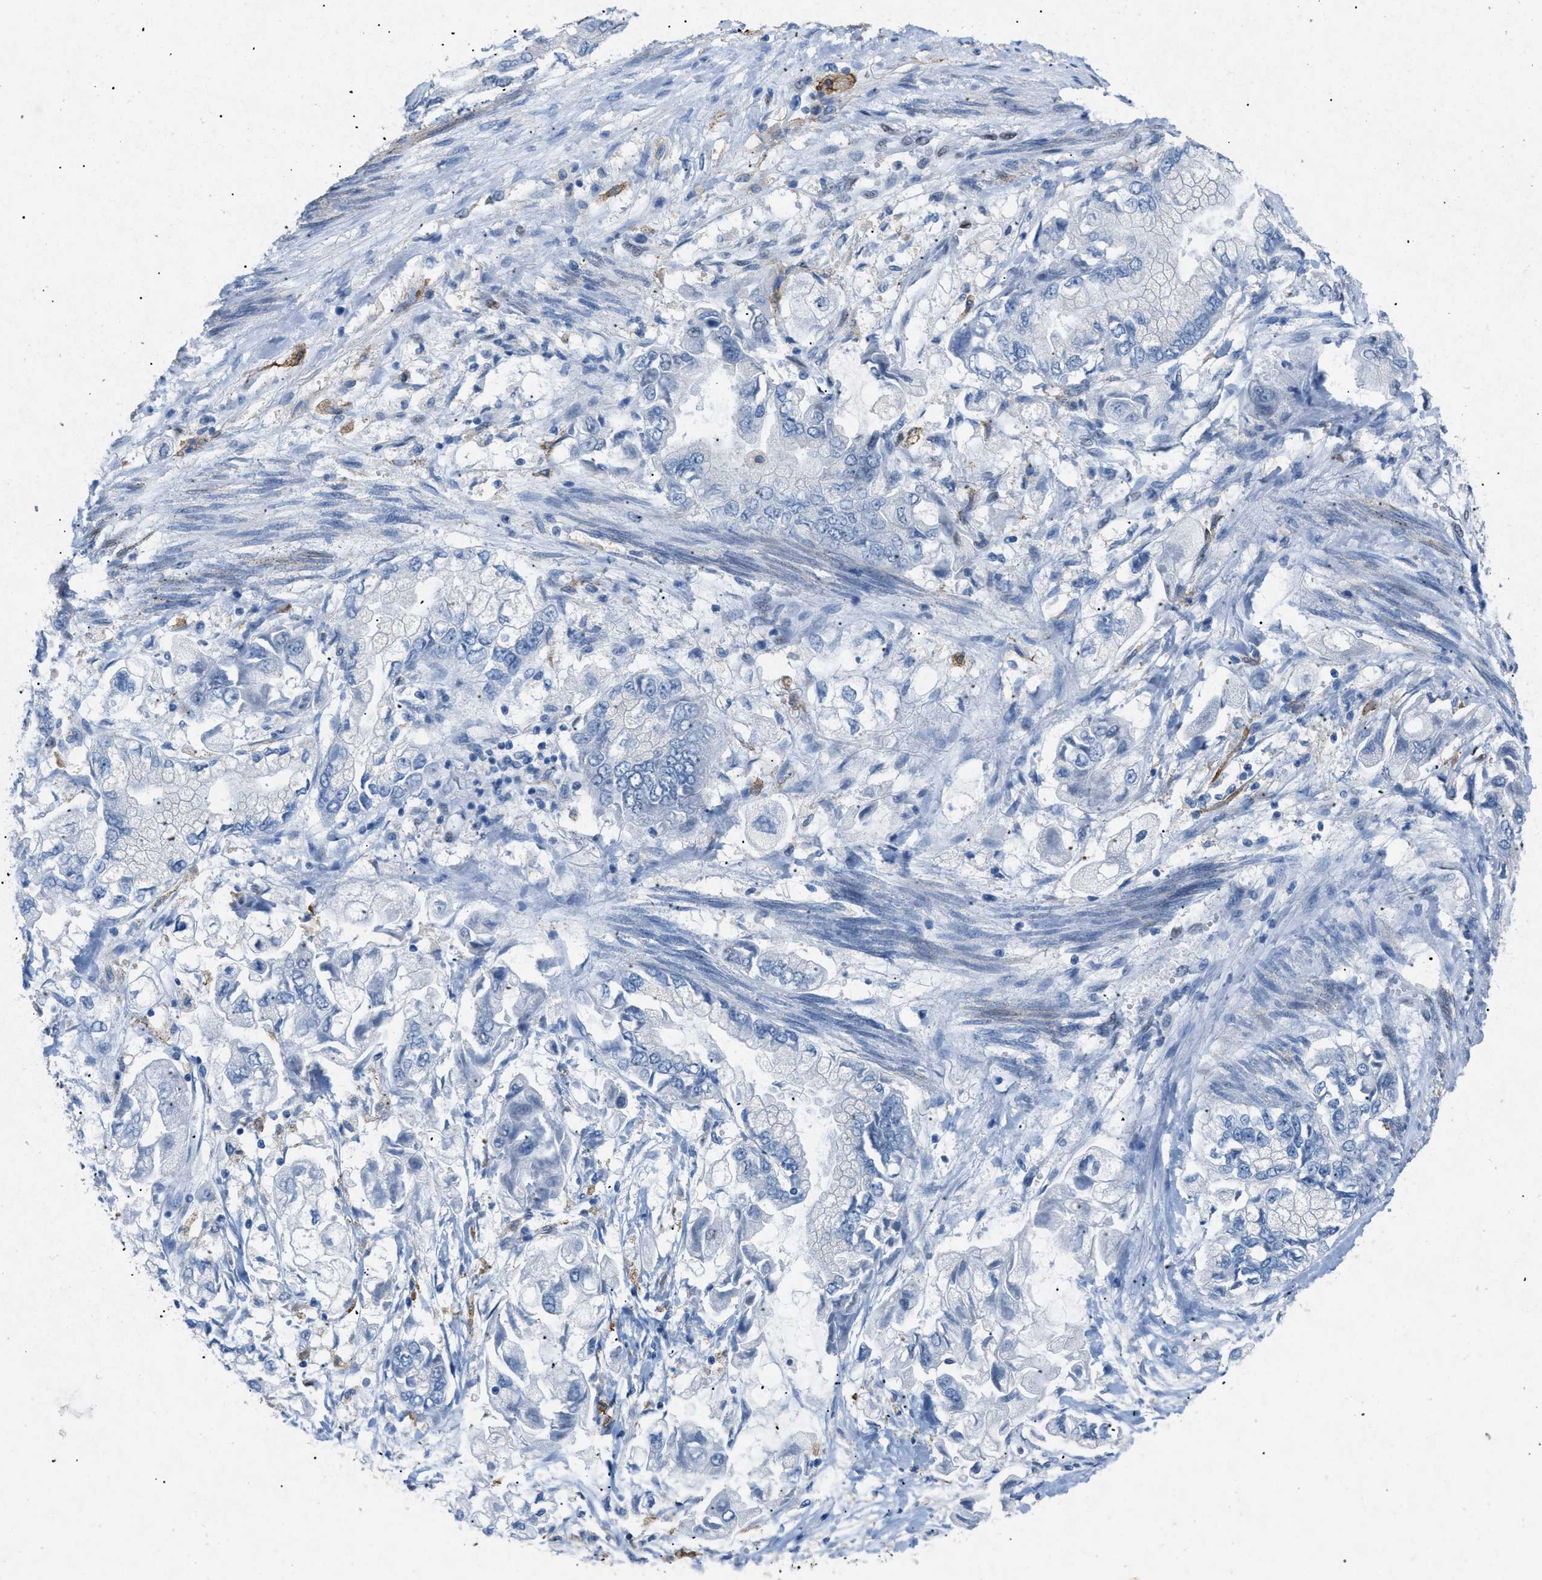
{"staining": {"intensity": "negative", "quantity": "none", "location": "none"}, "tissue": "stomach cancer", "cell_type": "Tumor cells", "image_type": "cancer", "snomed": [{"axis": "morphology", "description": "Normal tissue, NOS"}, {"axis": "morphology", "description": "Adenocarcinoma, NOS"}, {"axis": "topography", "description": "Stomach"}], "caption": "High magnification brightfield microscopy of stomach cancer stained with DAB (brown) and counterstained with hematoxylin (blue): tumor cells show no significant expression.", "gene": "TASOR", "patient": {"sex": "male", "age": 62}}